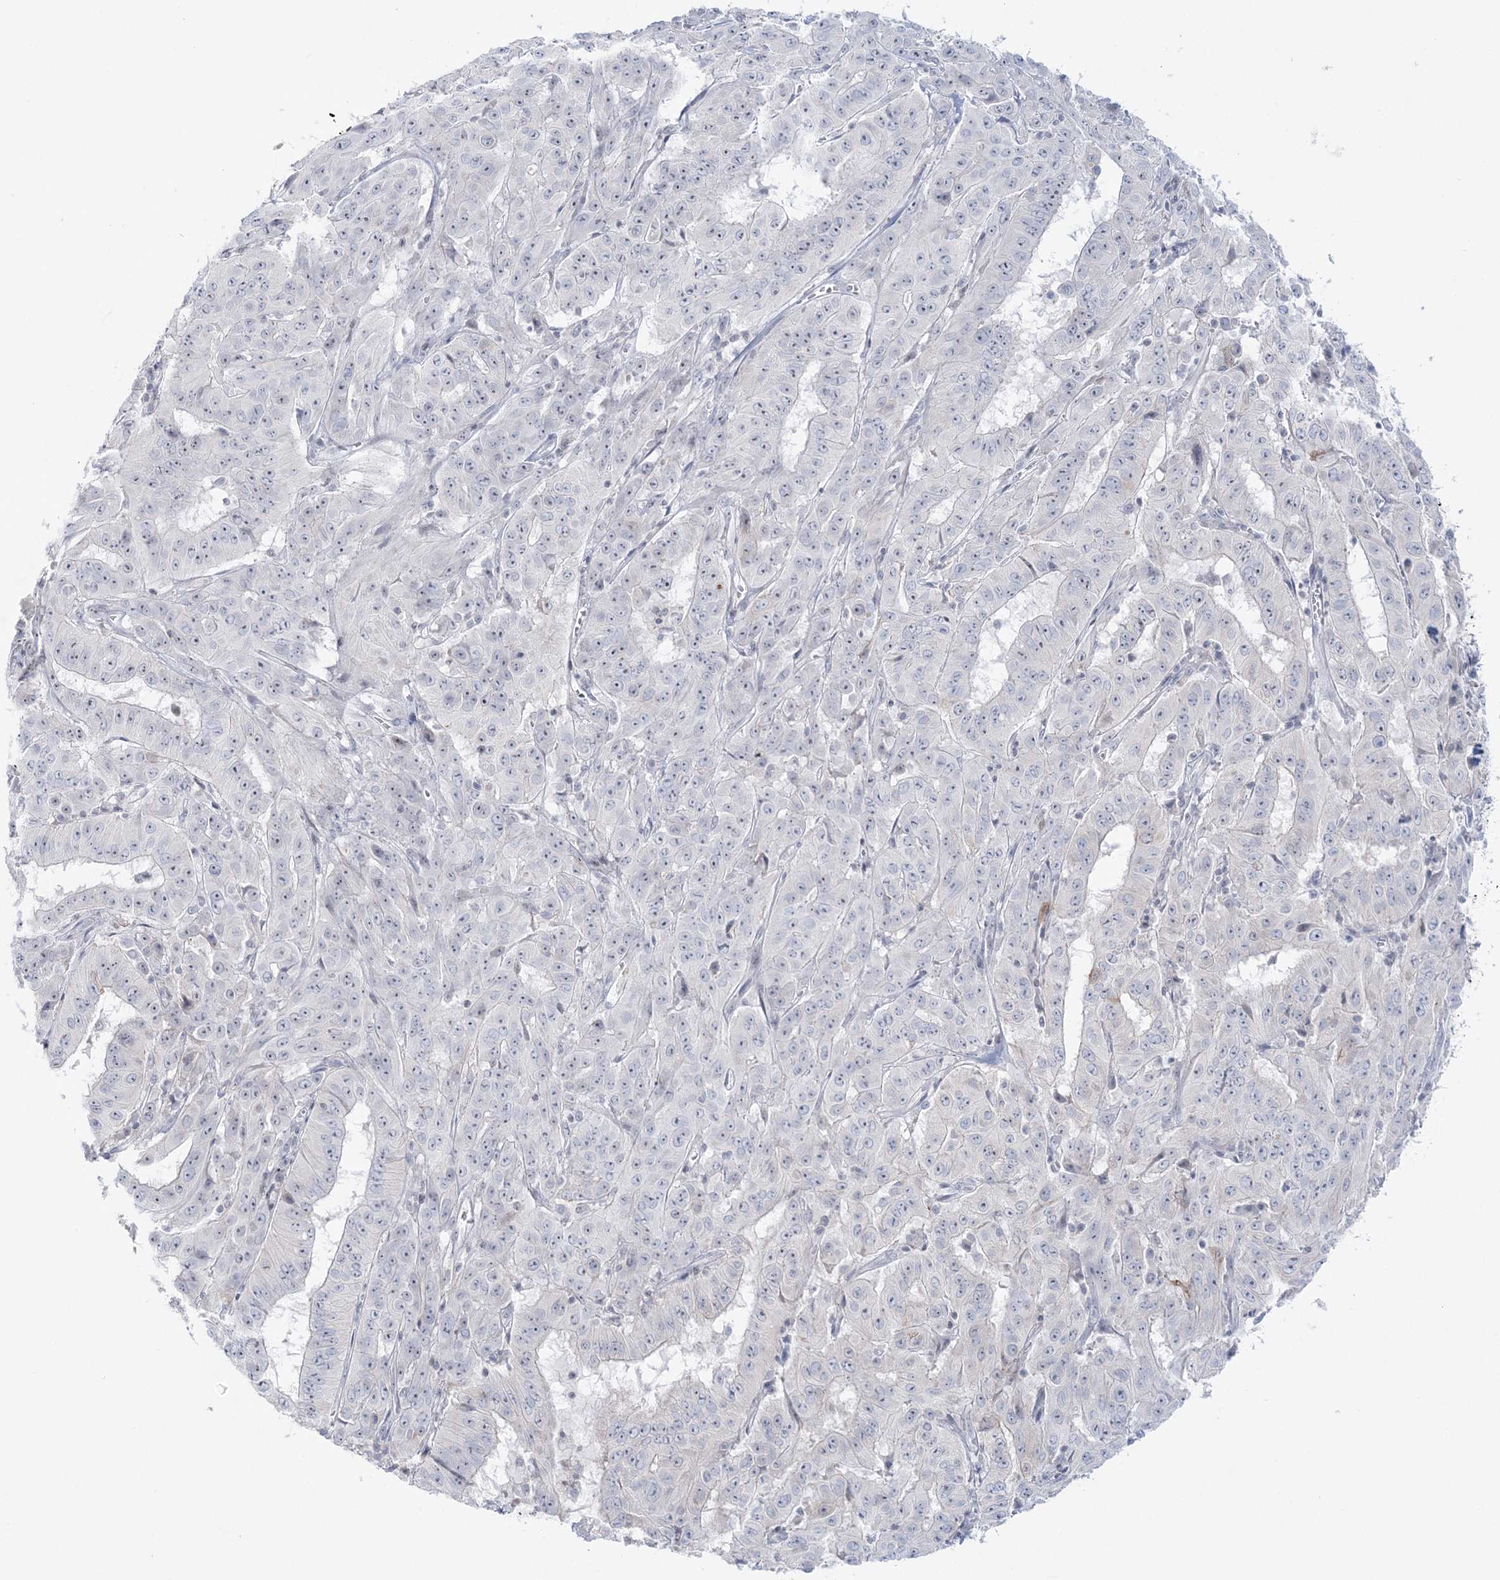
{"staining": {"intensity": "negative", "quantity": "none", "location": "none"}, "tissue": "pancreatic cancer", "cell_type": "Tumor cells", "image_type": "cancer", "snomed": [{"axis": "morphology", "description": "Adenocarcinoma, NOS"}, {"axis": "topography", "description": "Pancreas"}], "caption": "Human pancreatic adenocarcinoma stained for a protein using immunohistochemistry (IHC) displays no staining in tumor cells.", "gene": "SH3BP4", "patient": {"sex": "male", "age": 63}}